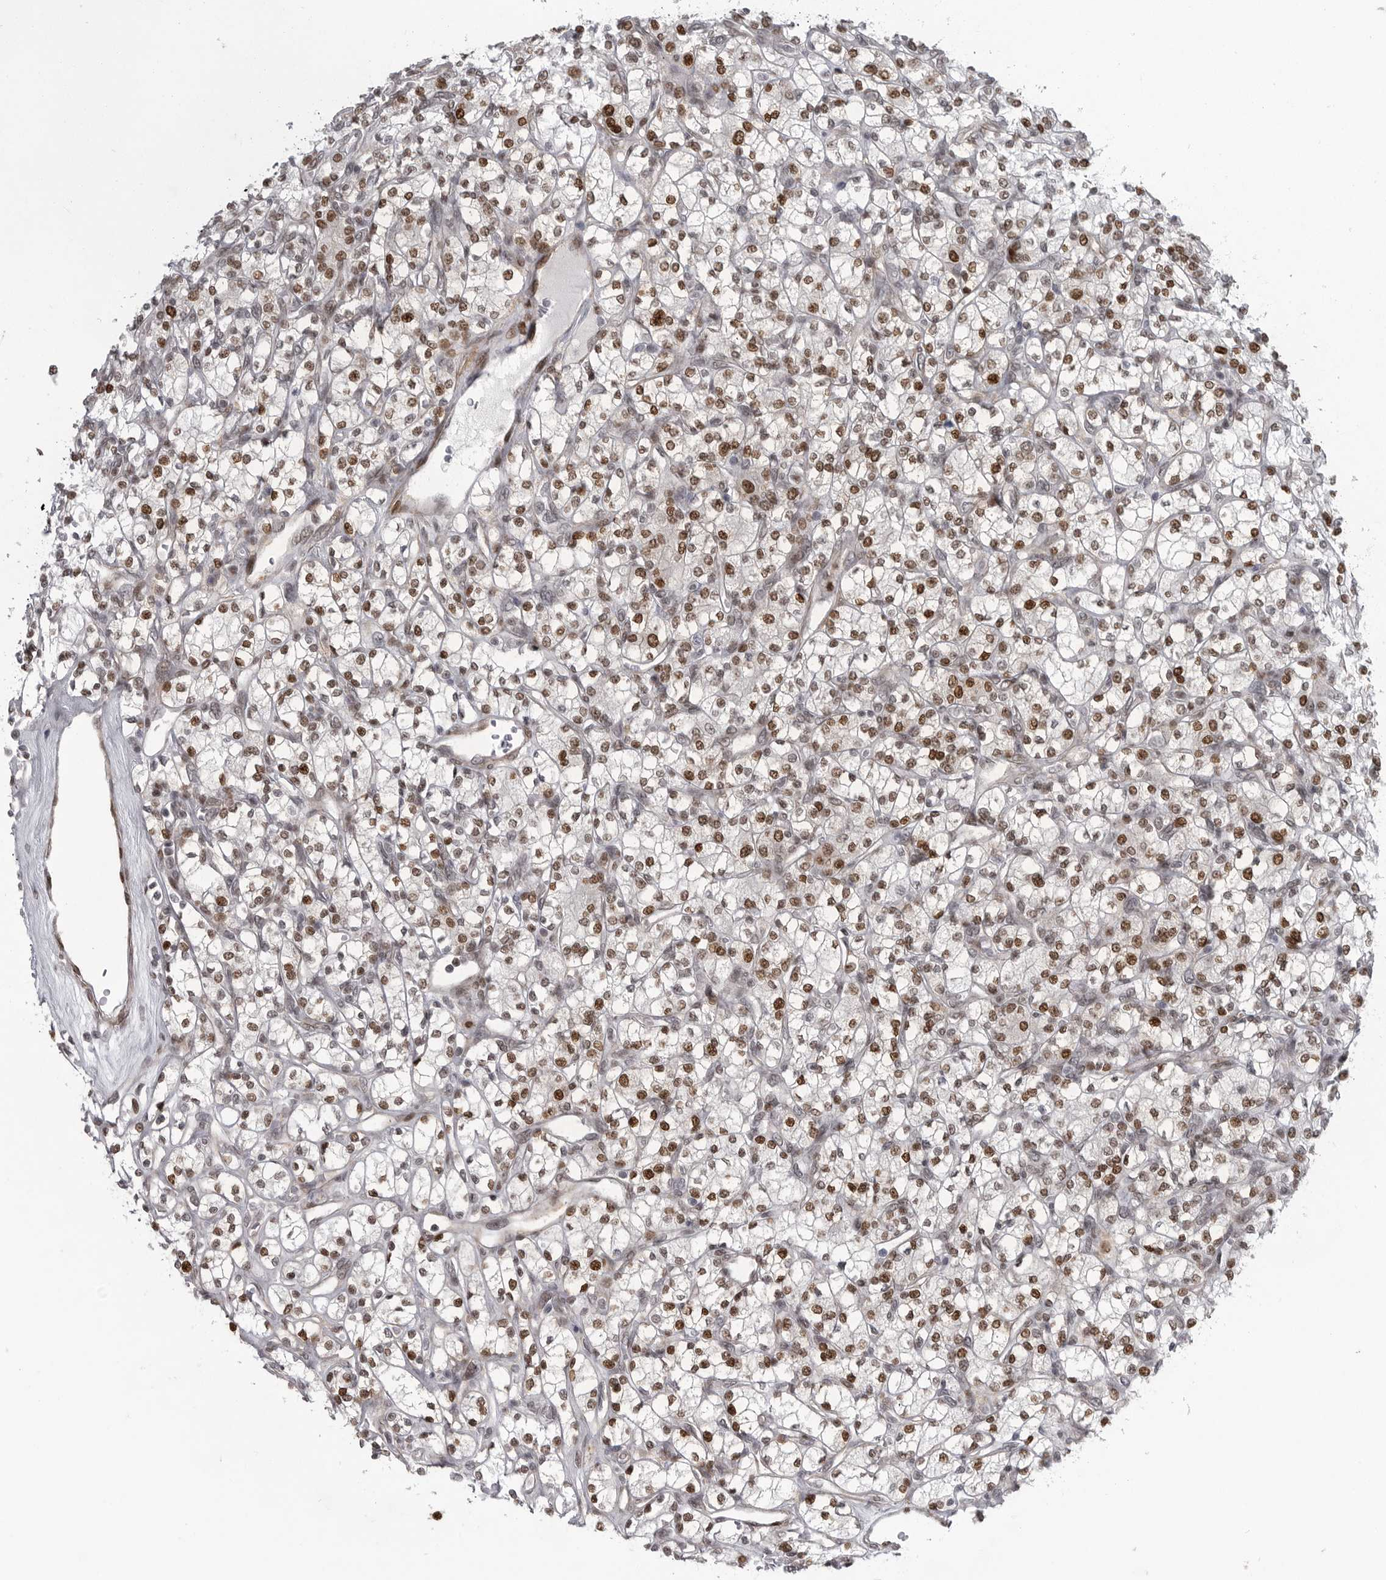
{"staining": {"intensity": "moderate", "quantity": ">75%", "location": "nuclear"}, "tissue": "renal cancer", "cell_type": "Tumor cells", "image_type": "cancer", "snomed": [{"axis": "morphology", "description": "Adenocarcinoma, NOS"}, {"axis": "topography", "description": "Kidney"}], "caption": "Moderate nuclear staining is present in approximately >75% of tumor cells in renal cancer. The protein of interest is shown in brown color, while the nuclei are stained blue.", "gene": "HMGN3", "patient": {"sex": "male", "age": 77}}